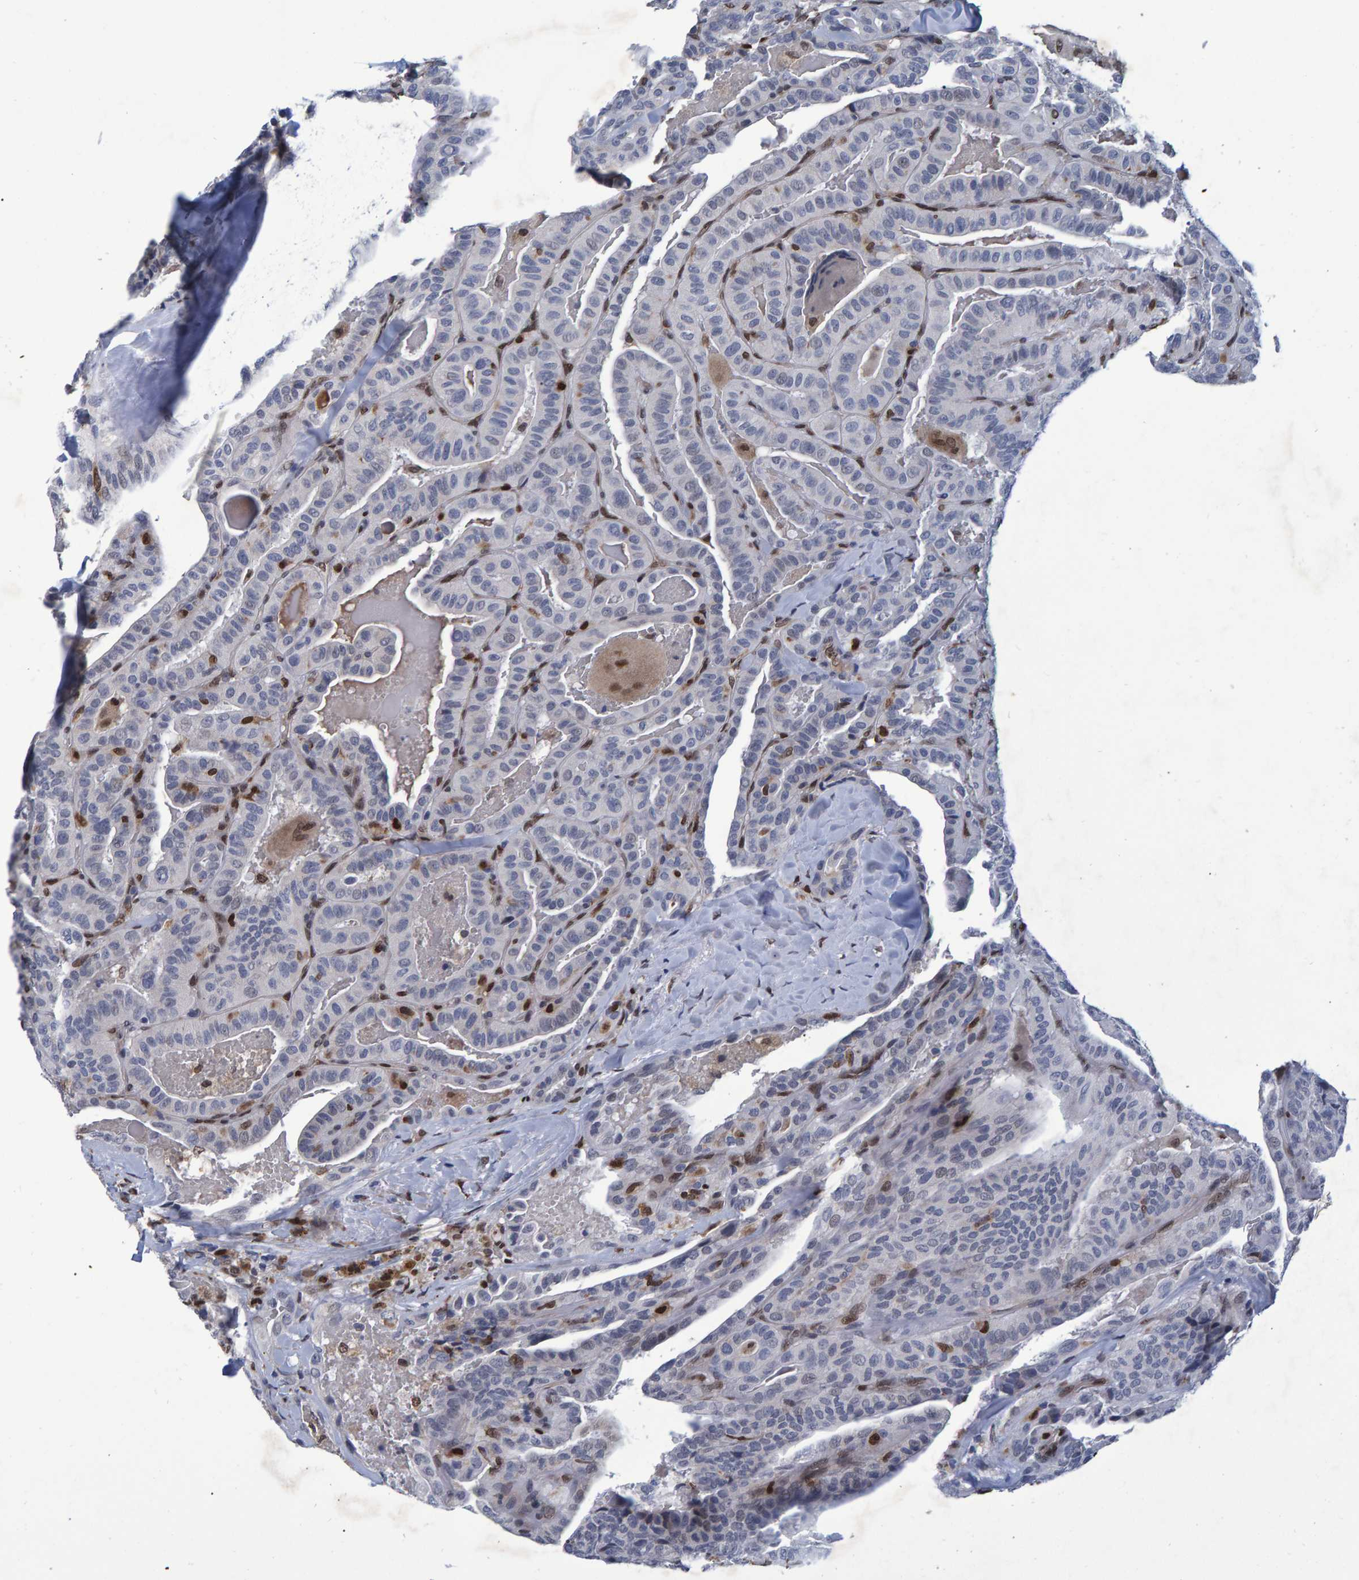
{"staining": {"intensity": "negative", "quantity": "none", "location": "none"}, "tissue": "thyroid cancer", "cell_type": "Tumor cells", "image_type": "cancer", "snomed": [{"axis": "morphology", "description": "Papillary adenocarcinoma, NOS"}, {"axis": "topography", "description": "Thyroid gland"}], "caption": "A photomicrograph of human thyroid cancer (papillary adenocarcinoma) is negative for staining in tumor cells. (Immunohistochemistry, brightfield microscopy, high magnification).", "gene": "QKI", "patient": {"sex": "male", "age": 77}}